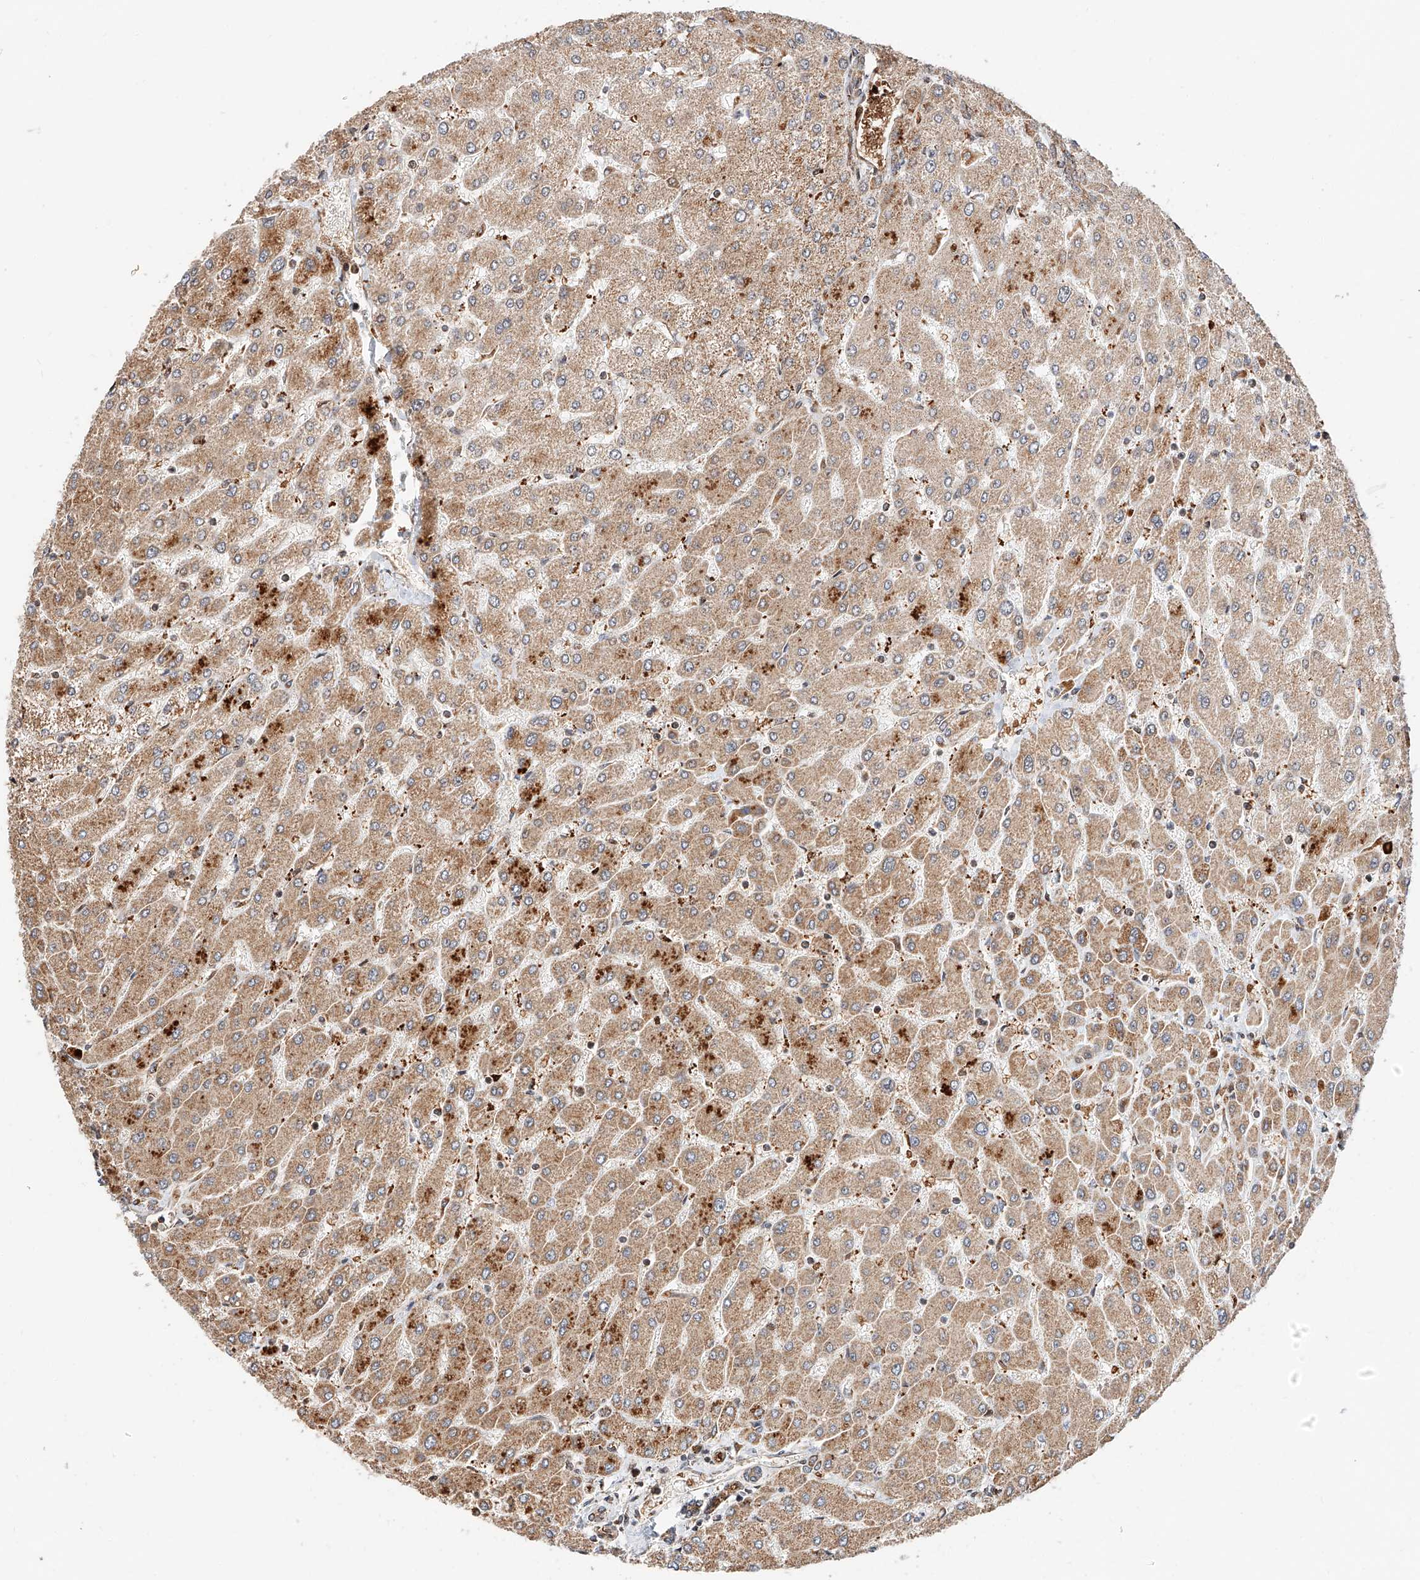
{"staining": {"intensity": "moderate", "quantity": ">75%", "location": "cytoplasmic/membranous"}, "tissue": "liver", "cell_type": "Cholangiocytes", "image_type": "normal", "snomed": [{"axis": "morphology", "description": "Normal tissue, NOS"}, {"axis": "topography", "description": "Liver"}], "caption": "Immunohistochemical staining of benign human liver demonstrates moderate cytoplasmic/membranous protein expression in approximately >75% of cholangiocytes.", "gene": "THTPA", "patient": {"sex": "male", "age": 55}}